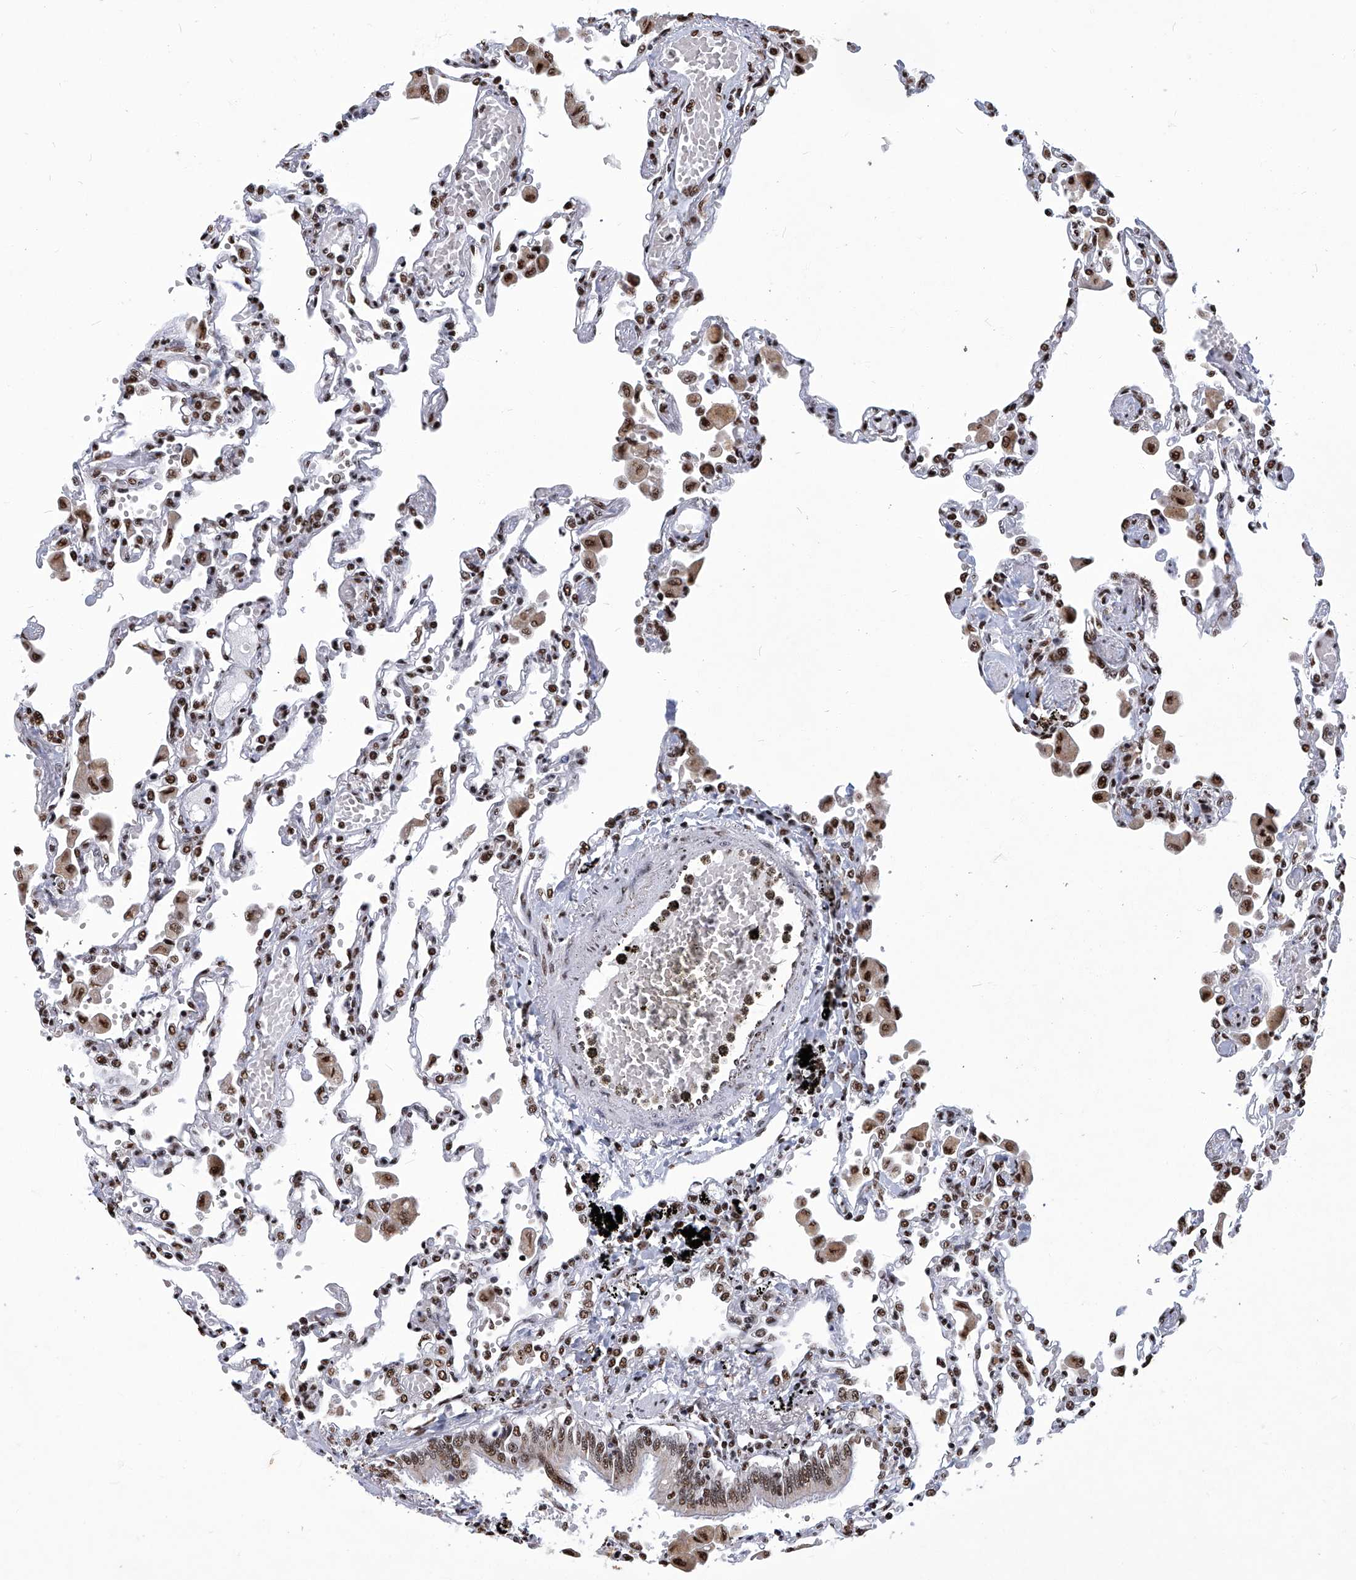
{"staining": {"intensity": "moderate", "quantity": ">75%", "location": "nuclear"}, "tissue": "lung", "cell_type": "Alveolar cells", "image_type": "normal", "snomed": [{"axis": "morphology", "description": "Normal tissue, NOS"}, {"axis": "topography", "description": "Bronchus"}, {"axis": "topography", "description": "Lung"}], "caption": "The image exhibits a brown stain indicating the presence of a protein in the nuclear of alveolar cells in lung. The staining is performed using DAB brown chromogen to label protein expression. The nuclei are counter-stained blue using hematoxylin.", "gene": "HBP1", "patient": {"sex": "female", "age": 49}}